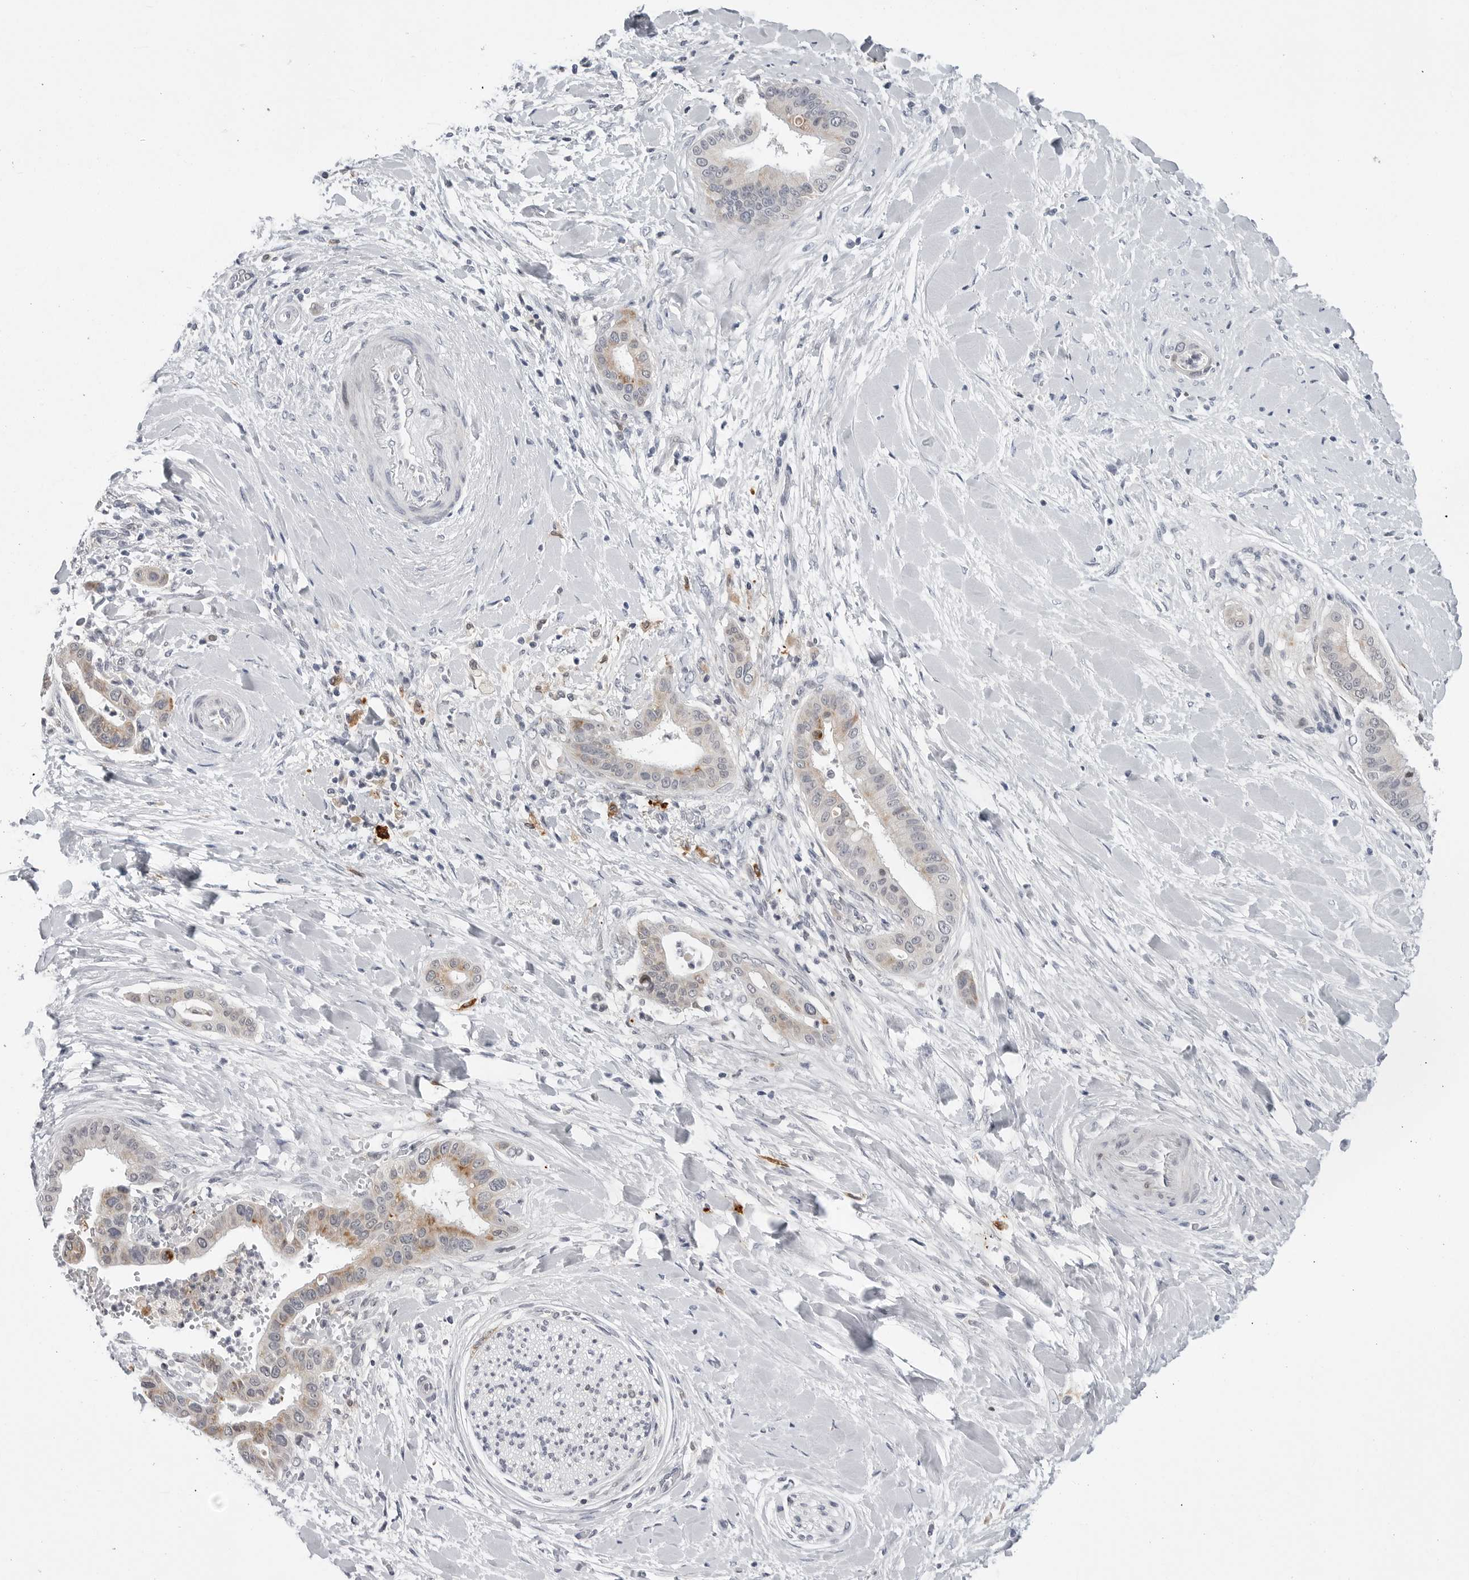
{"staining": {"intensity": "weak", "quantity": "<25%", "location": "cytoplasmic/membranous"}, "tissue": "liver cancer", "cell_type": "Tumor cells", "image_type": "cancer", "snomed": [{"axis": "morphology", "description": "Cholangiocarcinoma"}, {"axis": "topography", "description": "Liver"}], "caption": "Tumor cells show no significant protein expression in liver cancer.", "gene": "CDK20", "patient": {"sex": "female", "age": 54}}